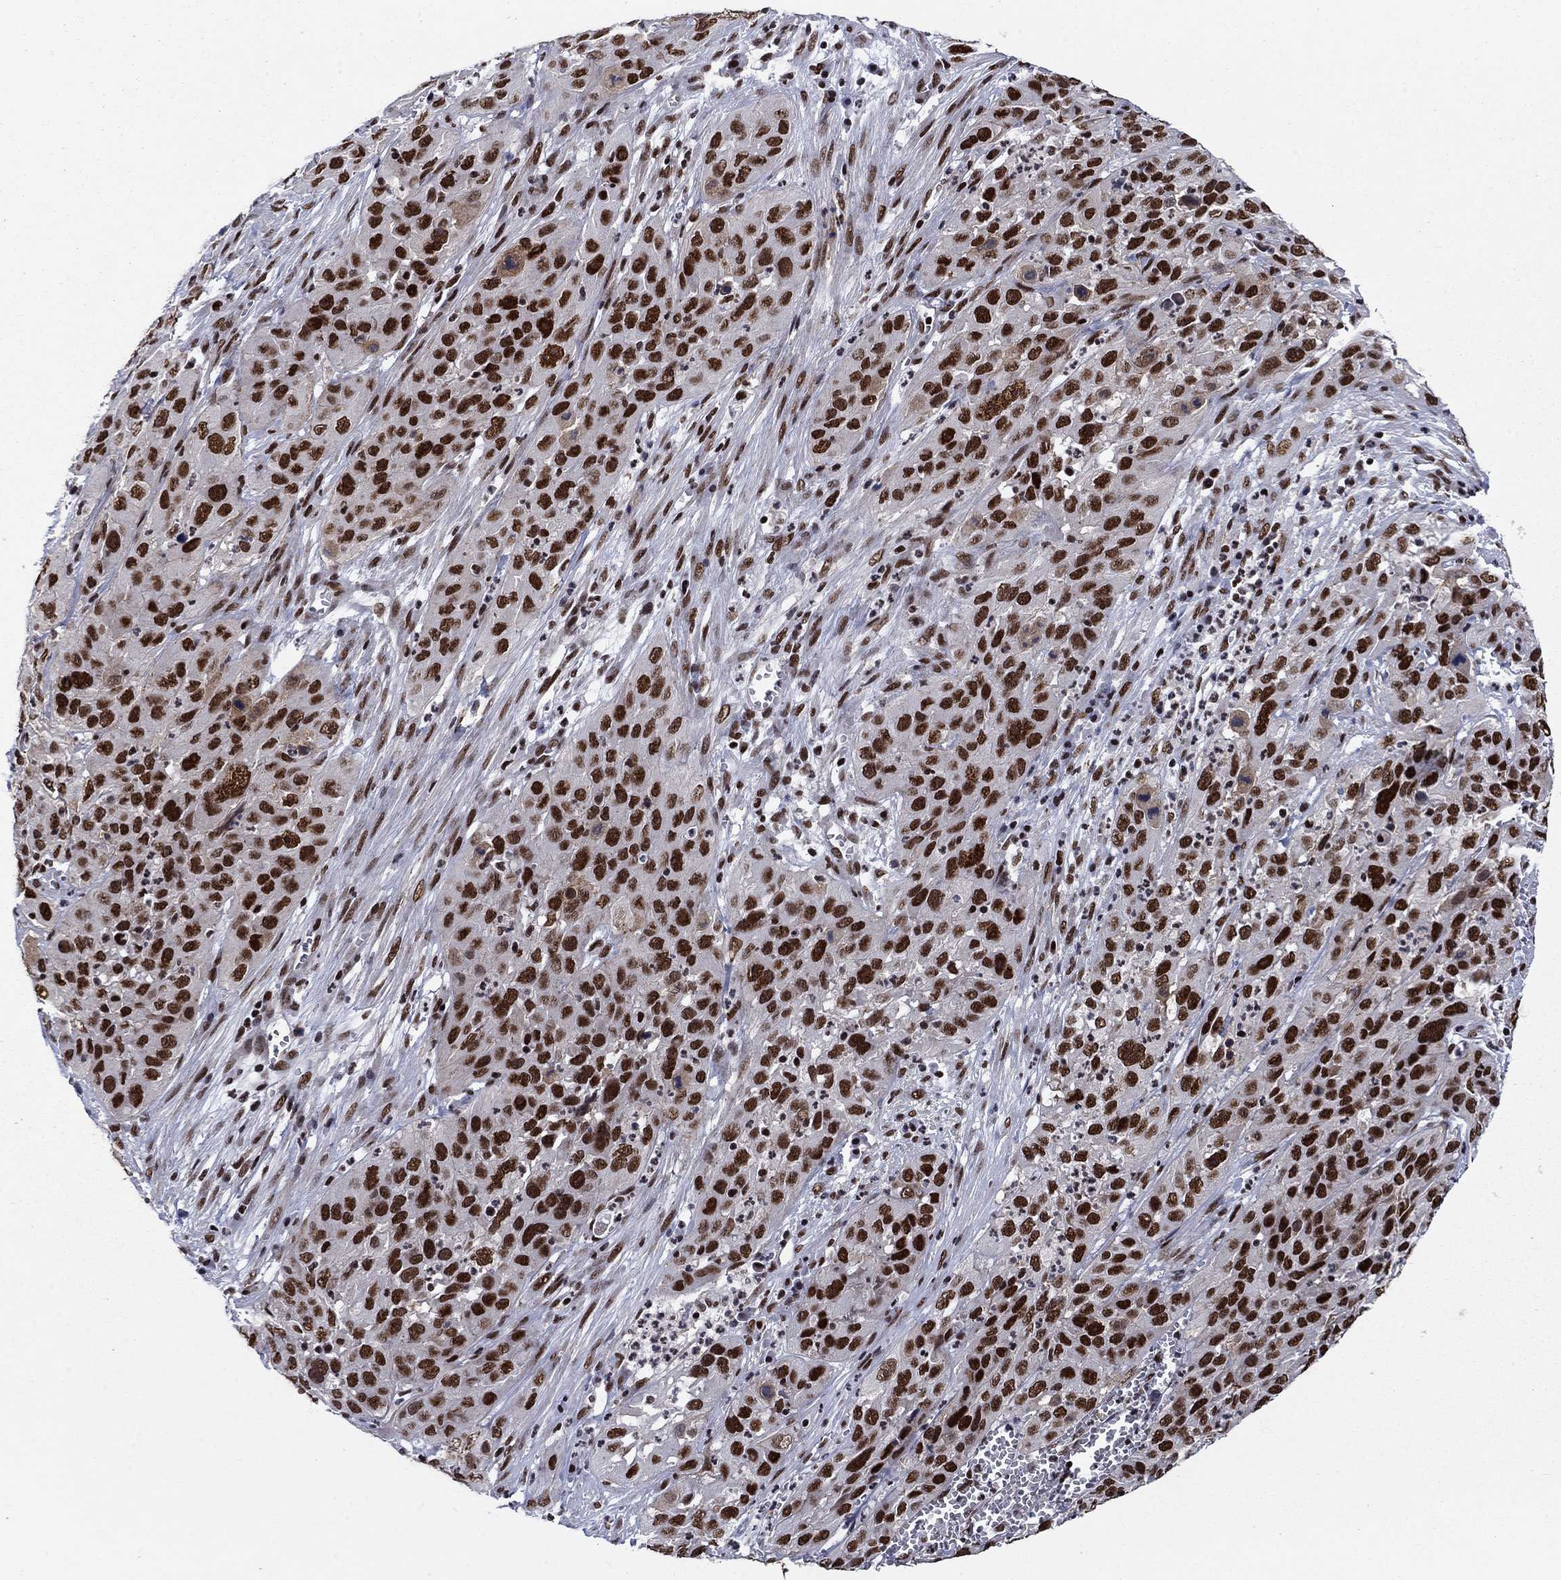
{"staining": {"intensity": "strong", "quantity": ">75%", "location": "nuclear"}, "tissue": "cervical cancer", "cell_type": "Tumor cells", "image_type": "cancer", "snomed": [{"axis": "morphology", "description": "Squamous cell carcinoma, NOS"}, {"axis": "topography", "description": "Cervix"}], "caption": "Immunohistochemical staining of human cervical squamous cell carcinoma shows high levels of strong nuclear protein positivity in approximately >75% of tumor cells.", "gene": "RPRD1B", "patient": {"sex": "female", "age": 32}}